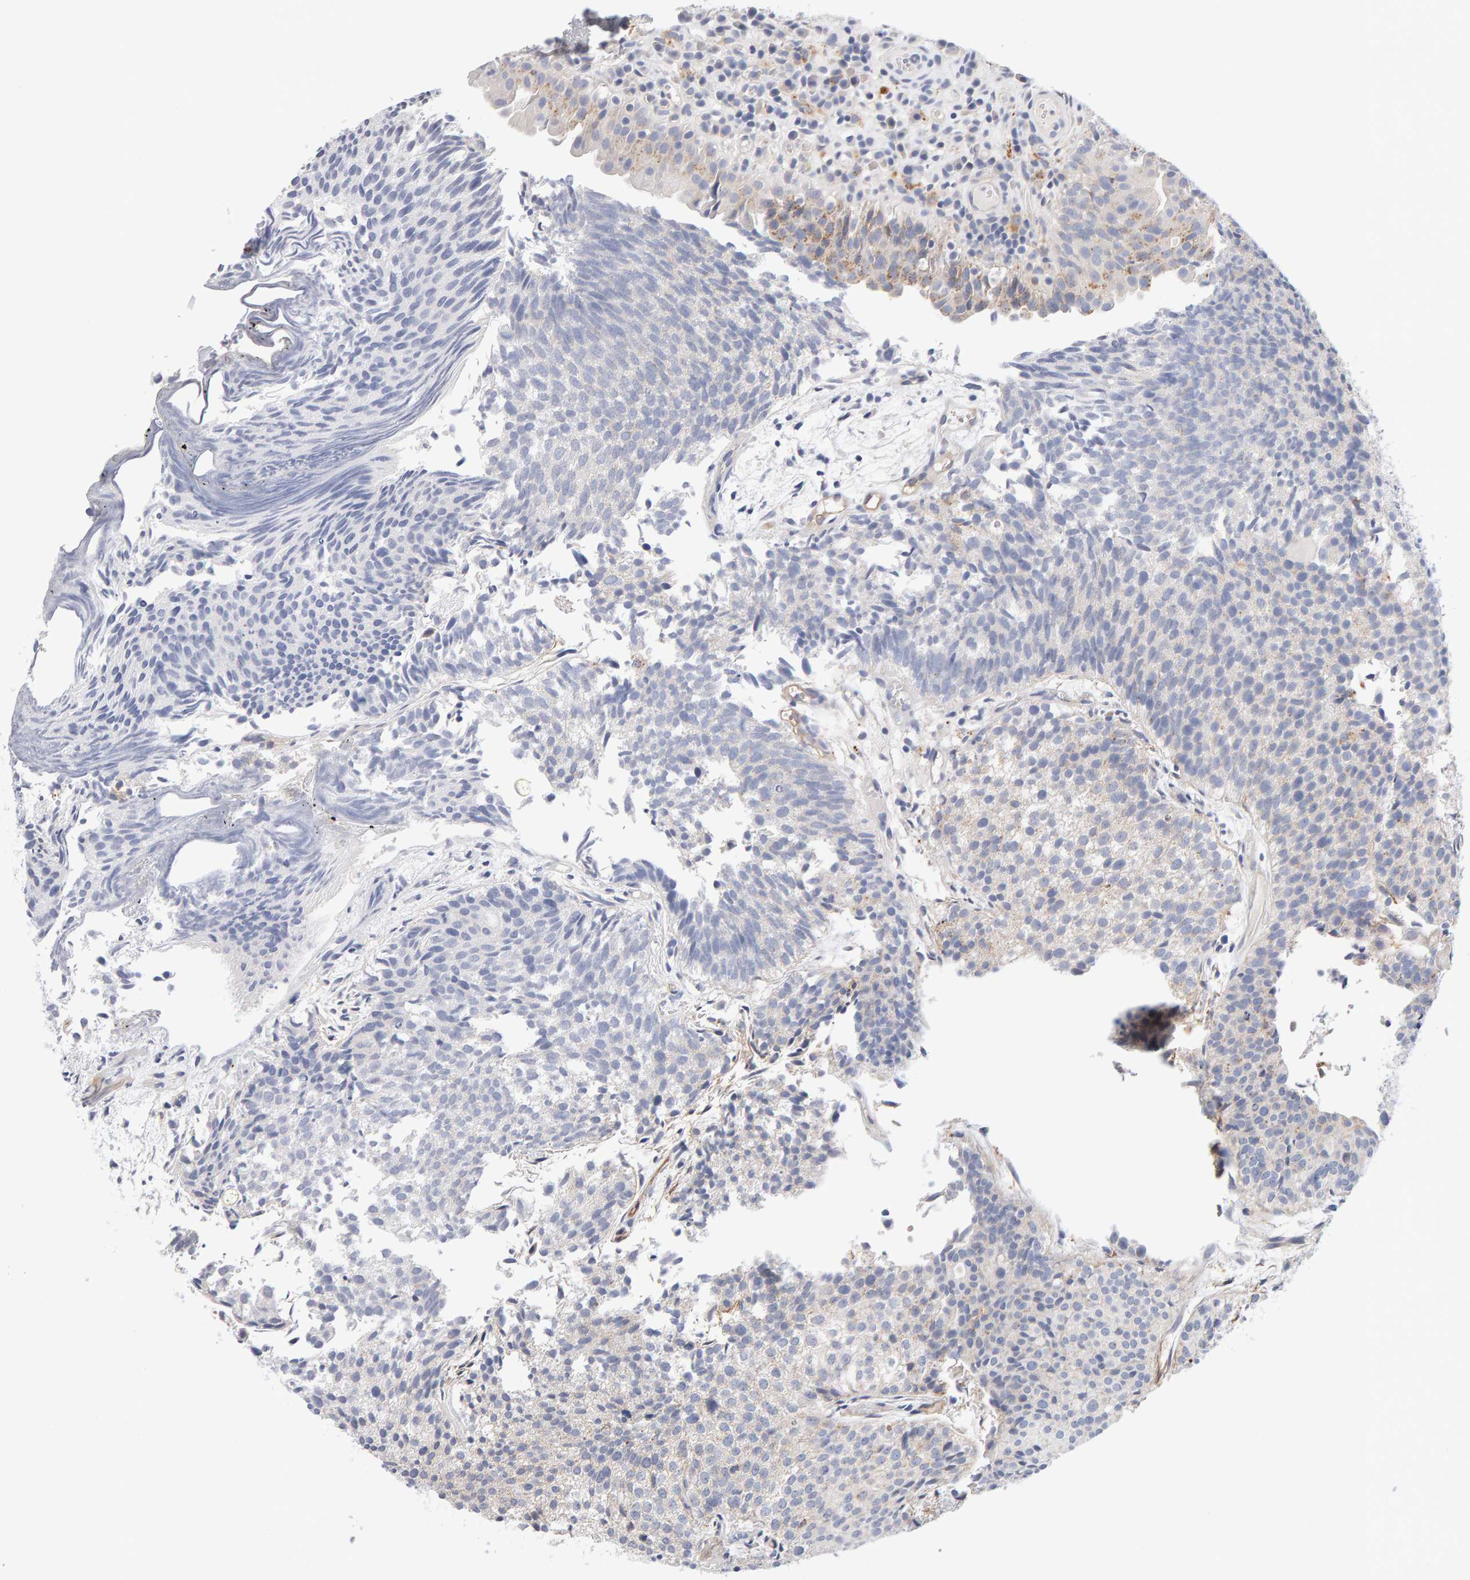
{"staining": {"intensity": "negative", "quantity": "none", "location": "none"}, "tissue": "urothelial cancer", "cell_type": "Tumor cells", "image_type": "cancer", "snomed": [{"axis": "morphology", "description": "Urothelial carcinoma, Low grade"}, {"axis": "topography", "description": "Urinary bladder"}], "caption": "IHC image of neoplastic tissue: urothelial cancer stained with DAB demonstrates no significant protein expression in tumor cells. Brightfield microscopy of immunohistochemistry stained with DAB (3,3'-diaminobenzidine) (brown) and hematoxylin (blue), captured at high magnification.", "gene": "METRNL", "patient": {"sex": "male", "age": 86}}